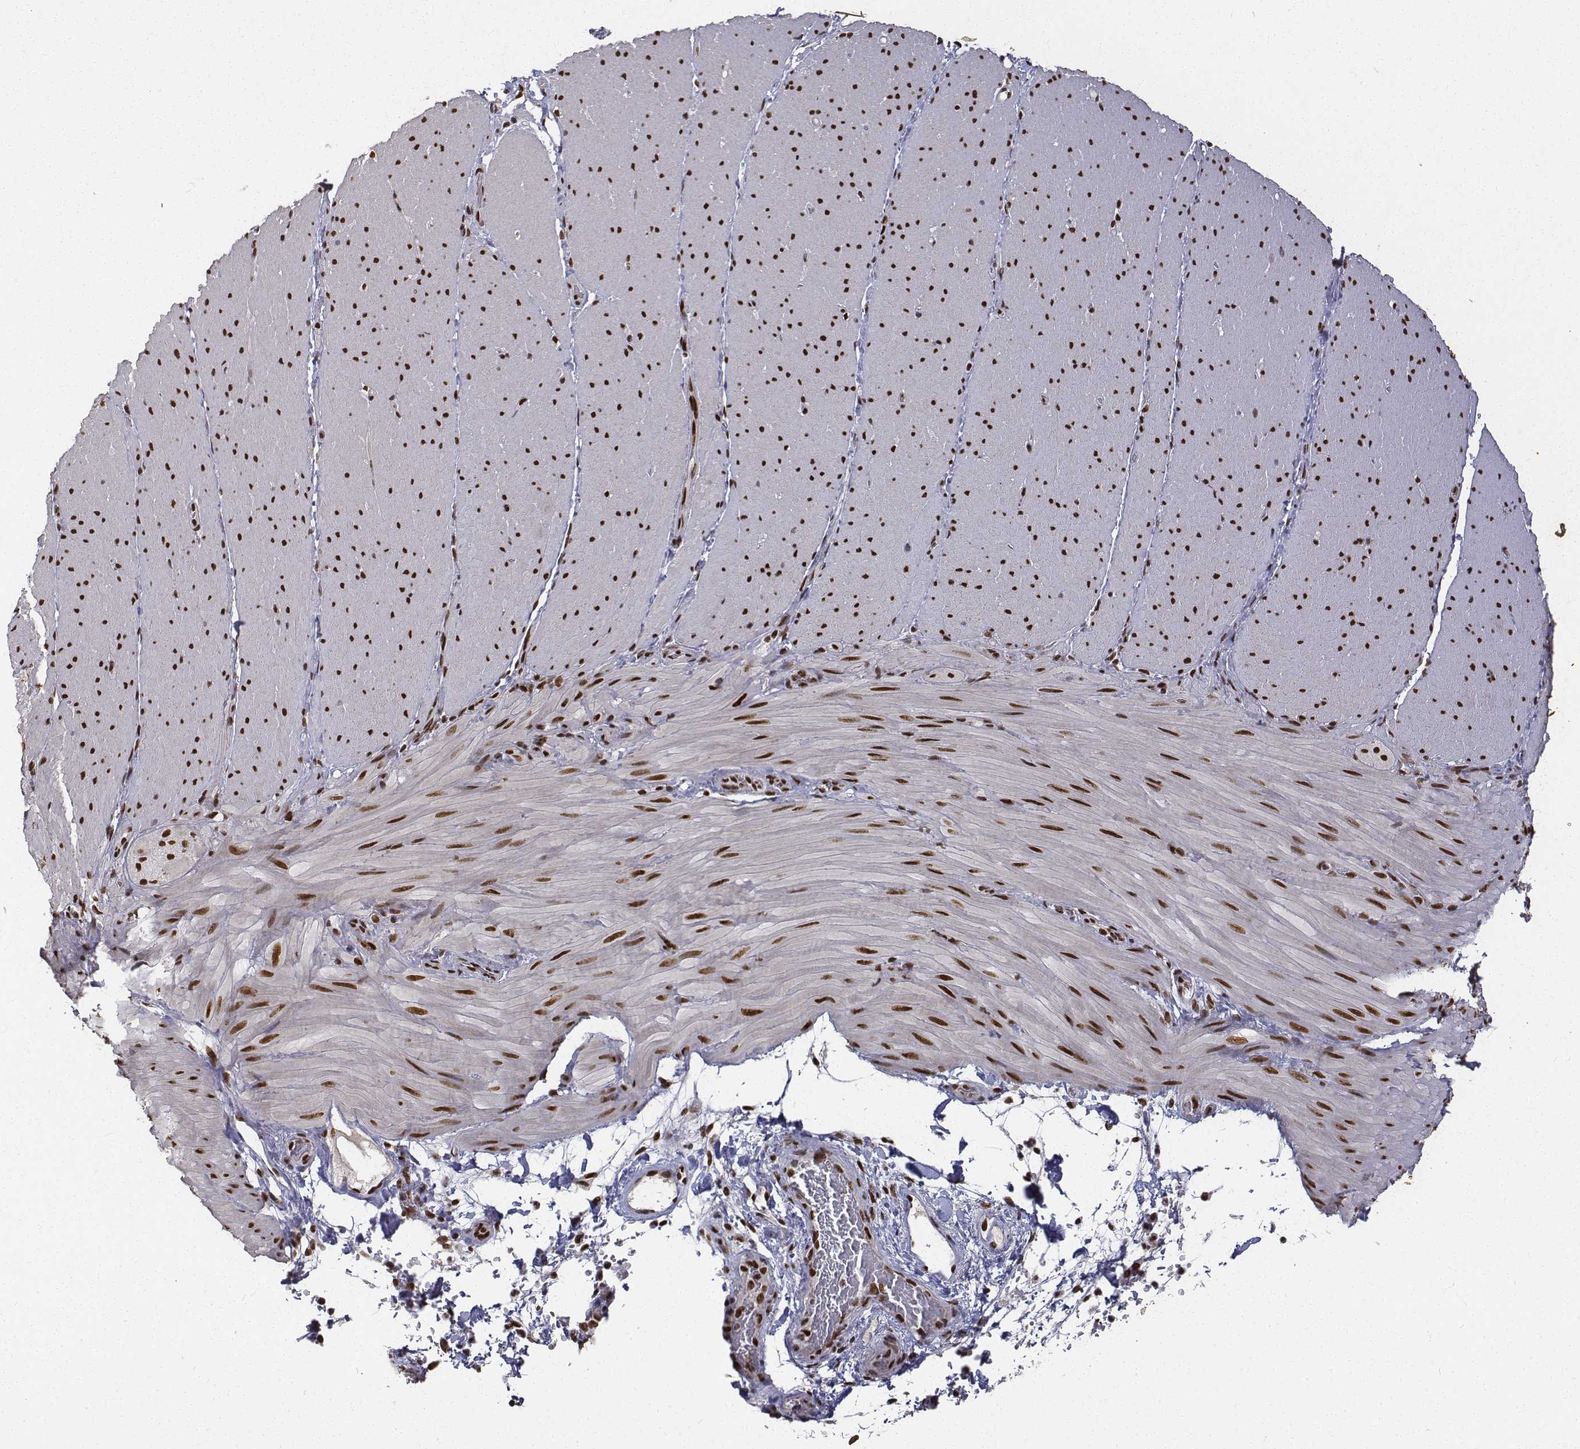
{"staining": {"intensity": "strong", "quantity": ">75%", "location": "nuclear"}, "tissue": "smooth muscle", "cell_type": "Smooth muscle cells", "image_type": "normal", "snomed": [{"axis": "morphology", "description": "Normal tissue, NOS"}, {"axis": "topography", "description": "Smooth muscle"}, {"axis": "topography", "description": "Colon"}], "caption": "This image reveals IHC staining of normal smooth muscle, with high strong nuclear expression in approximately >75% of smooth muscle cells.", "gene": "ATRX", "patient": {"sex": "male", "age": 73}}